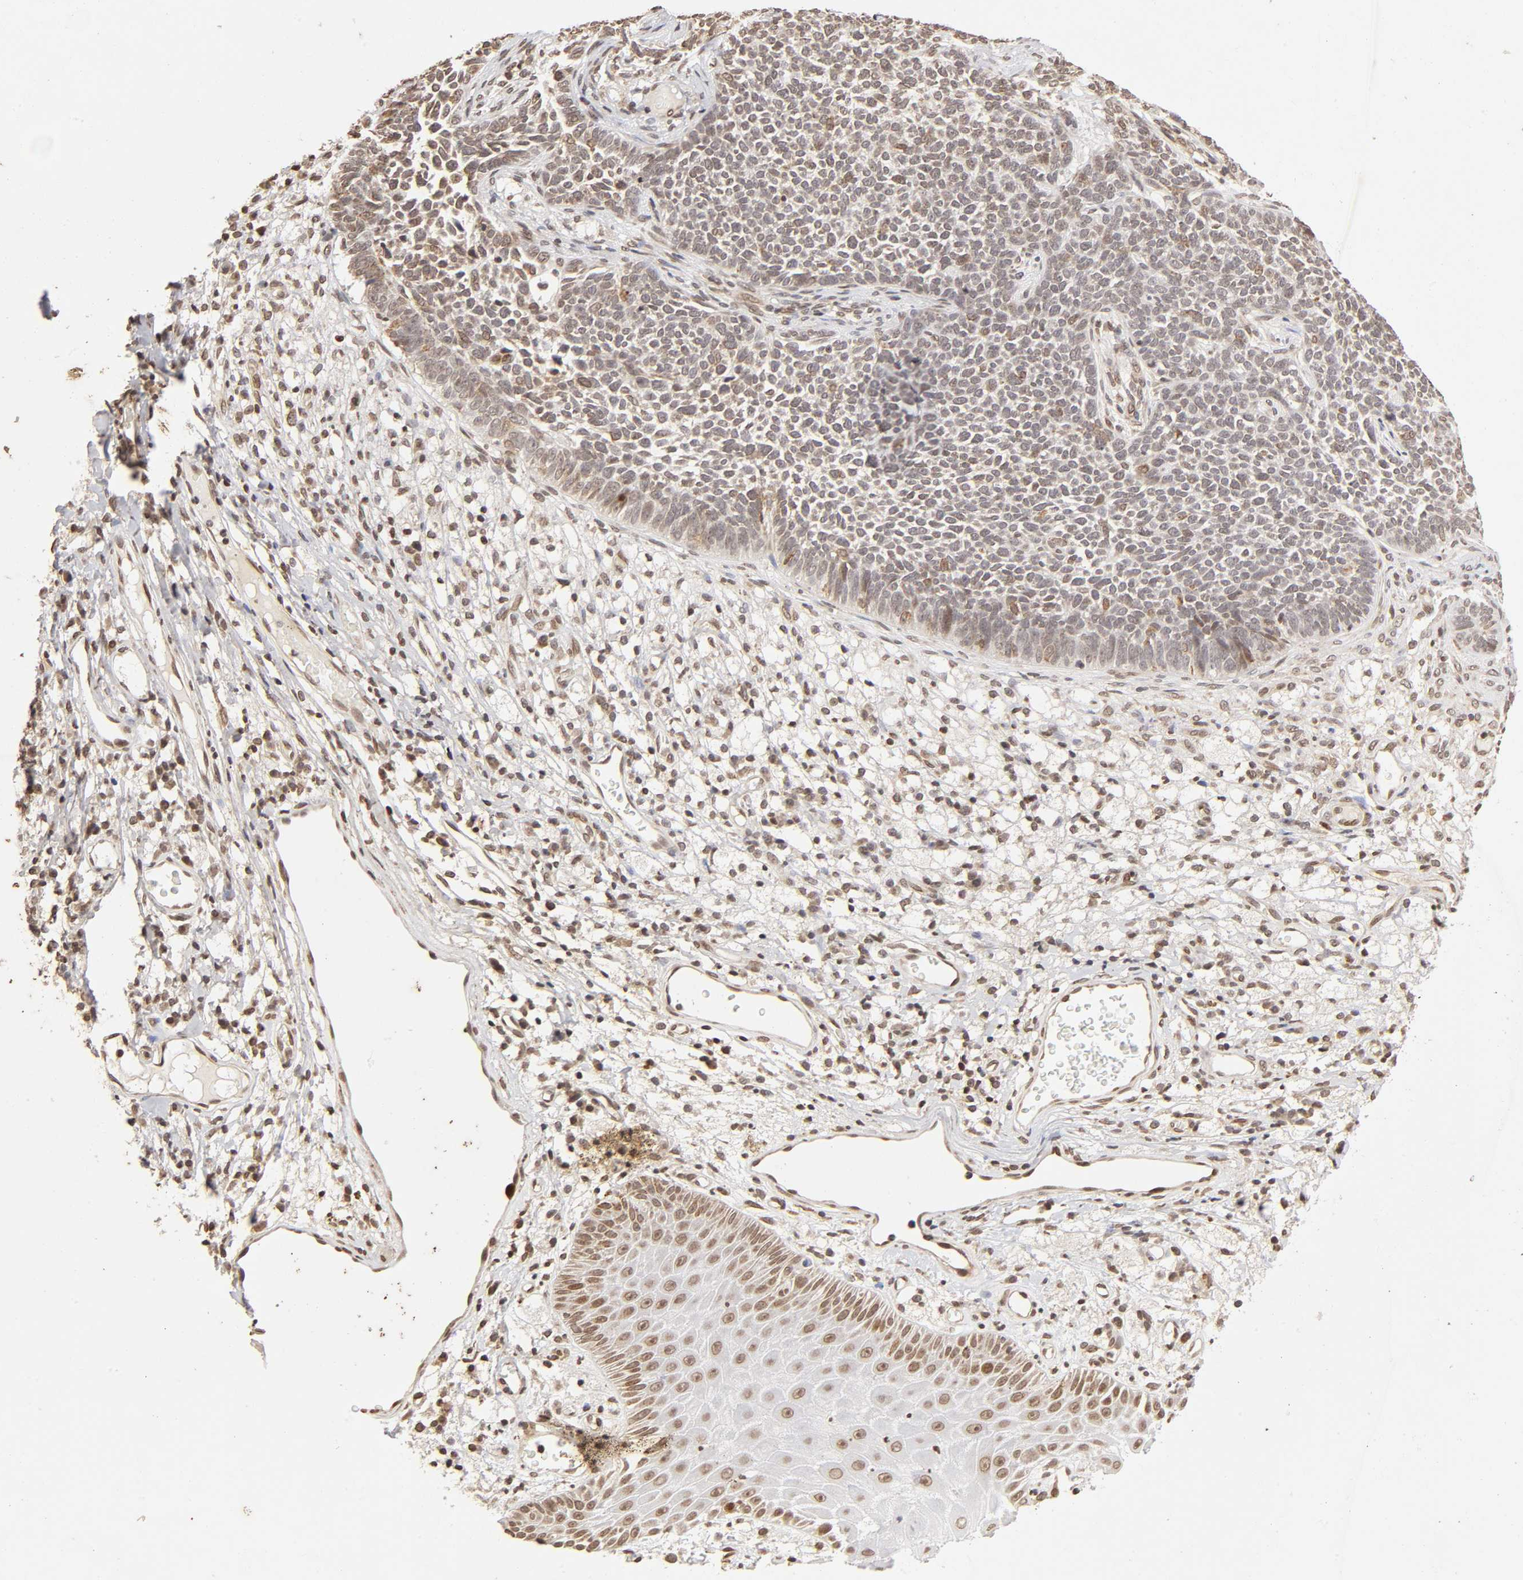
{"staining": {"intensity": "weak", "quantity": "25%-75%", "location": "nuclear"}, "tissue": "skin cancer", "cell_type": "Tumor cells", "image_type": "cancer", "snomed": [{"axis": "morphology", "description": "Basal cell carcinoma"}, {"axis": "topography", "description": "Skin"}], "caption": "DAB (3,3'-diaminobenzidine) immunohistochemical staining of skin basal cell carcinoma displays weak nuclear protein expression in about 25%-75% of tumor cells.", "gene": "MLLT6", "patient": {"sex": "female", "age": 84}}